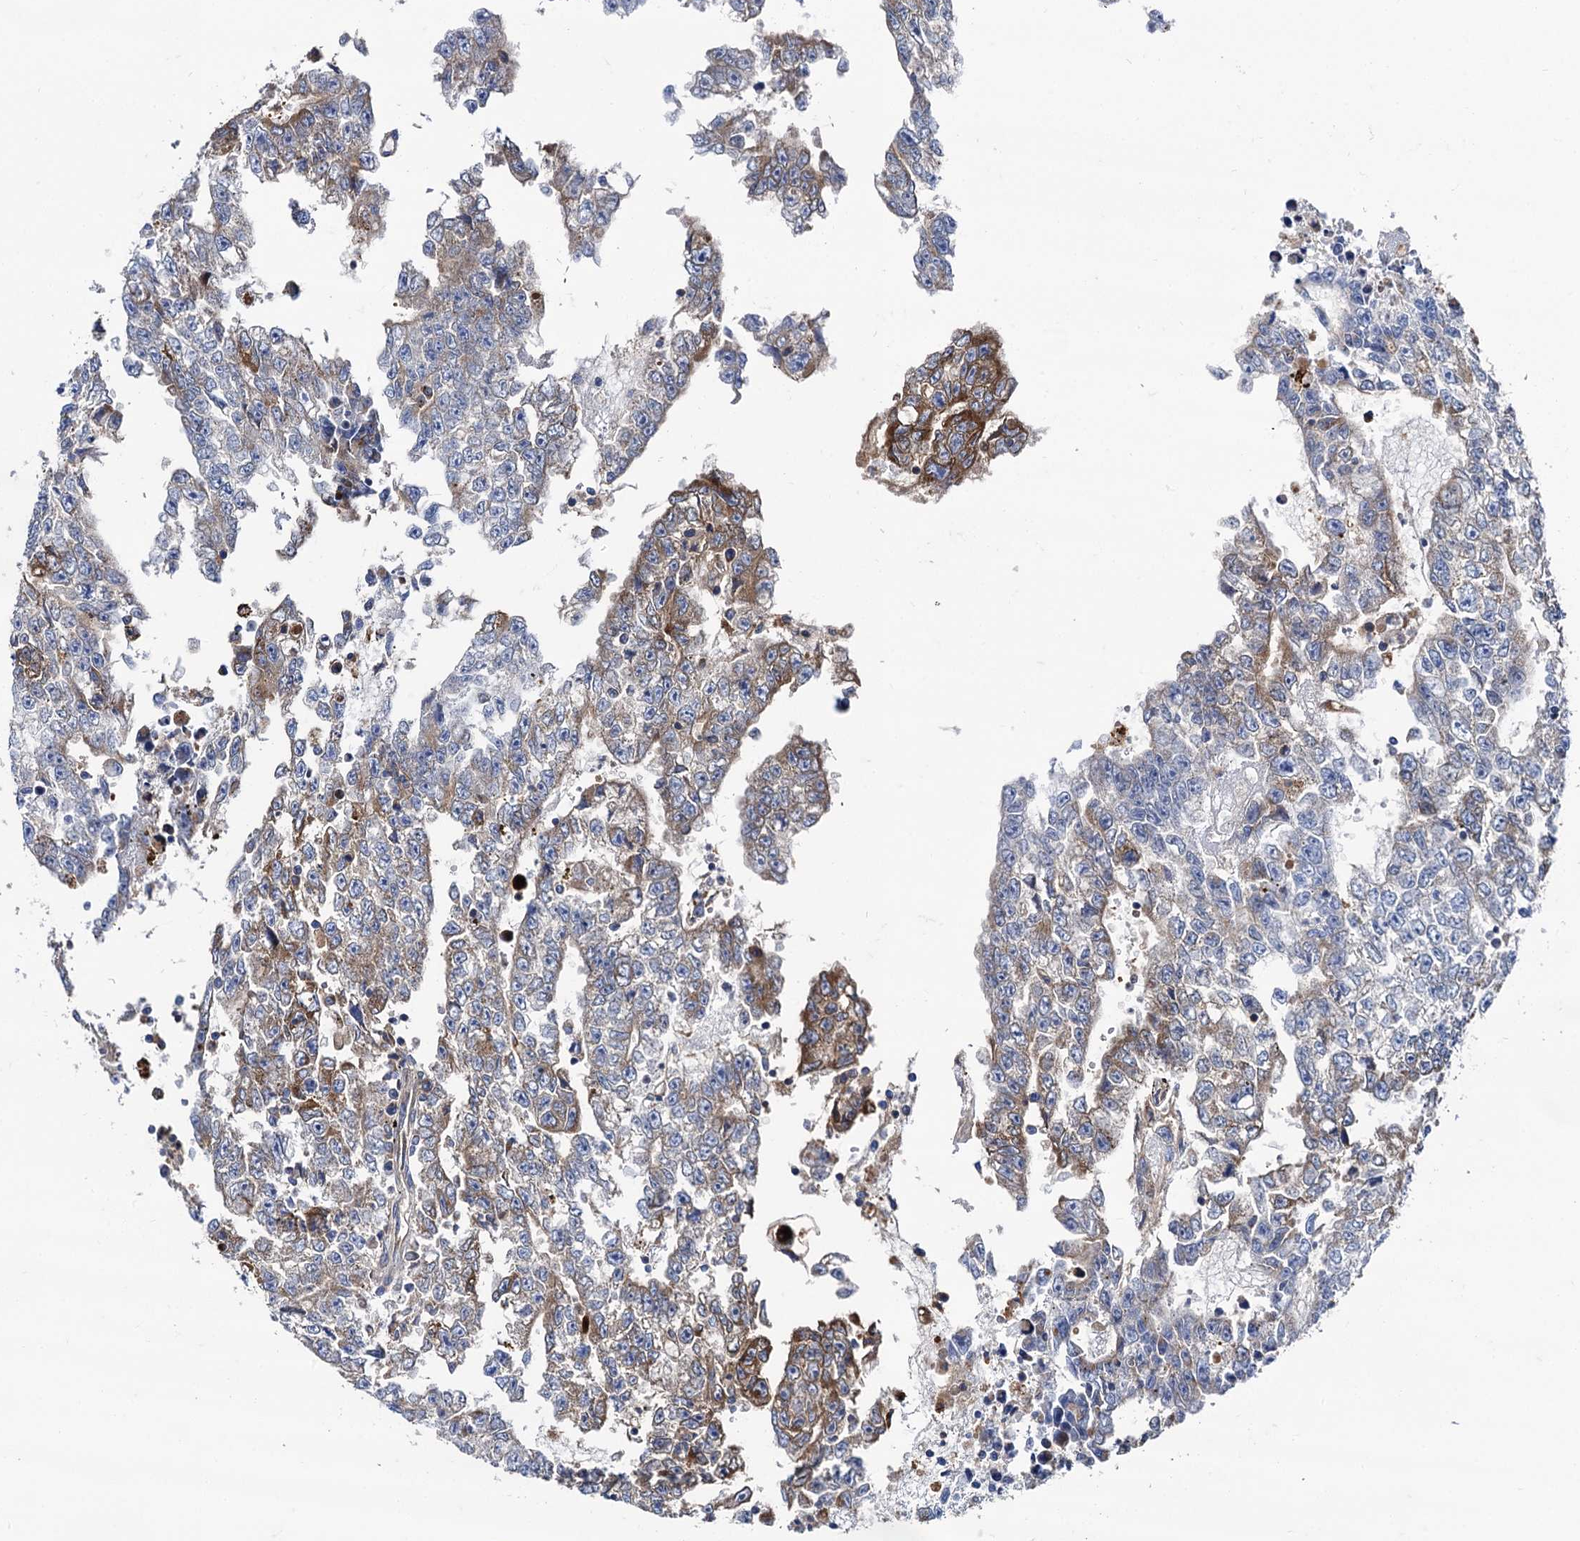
{"staining": {"intensity": "moderate", "quantity": "<25%", "location": "cytoplasmic/membranous"}, "tissue": "testis cancer", "cell_type": "Tumor cells", "image_type": "cancer", "snomed": [{"axis": "morphology", "description": "Carcinoma, Embryonal, NOS"}, {"axis": "topography", "description": "Testis"}], "caption": "IHC image of neoplastic tissue: human testis embryonal carcinoma stained using IHC shows low levels of moderate protein expression localized specifically in the cytoplasmic/membranous of tumor cells, appearing as a cytoplasmic/membranous brown color.", "gene": "APOD", "patient": {"sex": "male", "age": 25}}